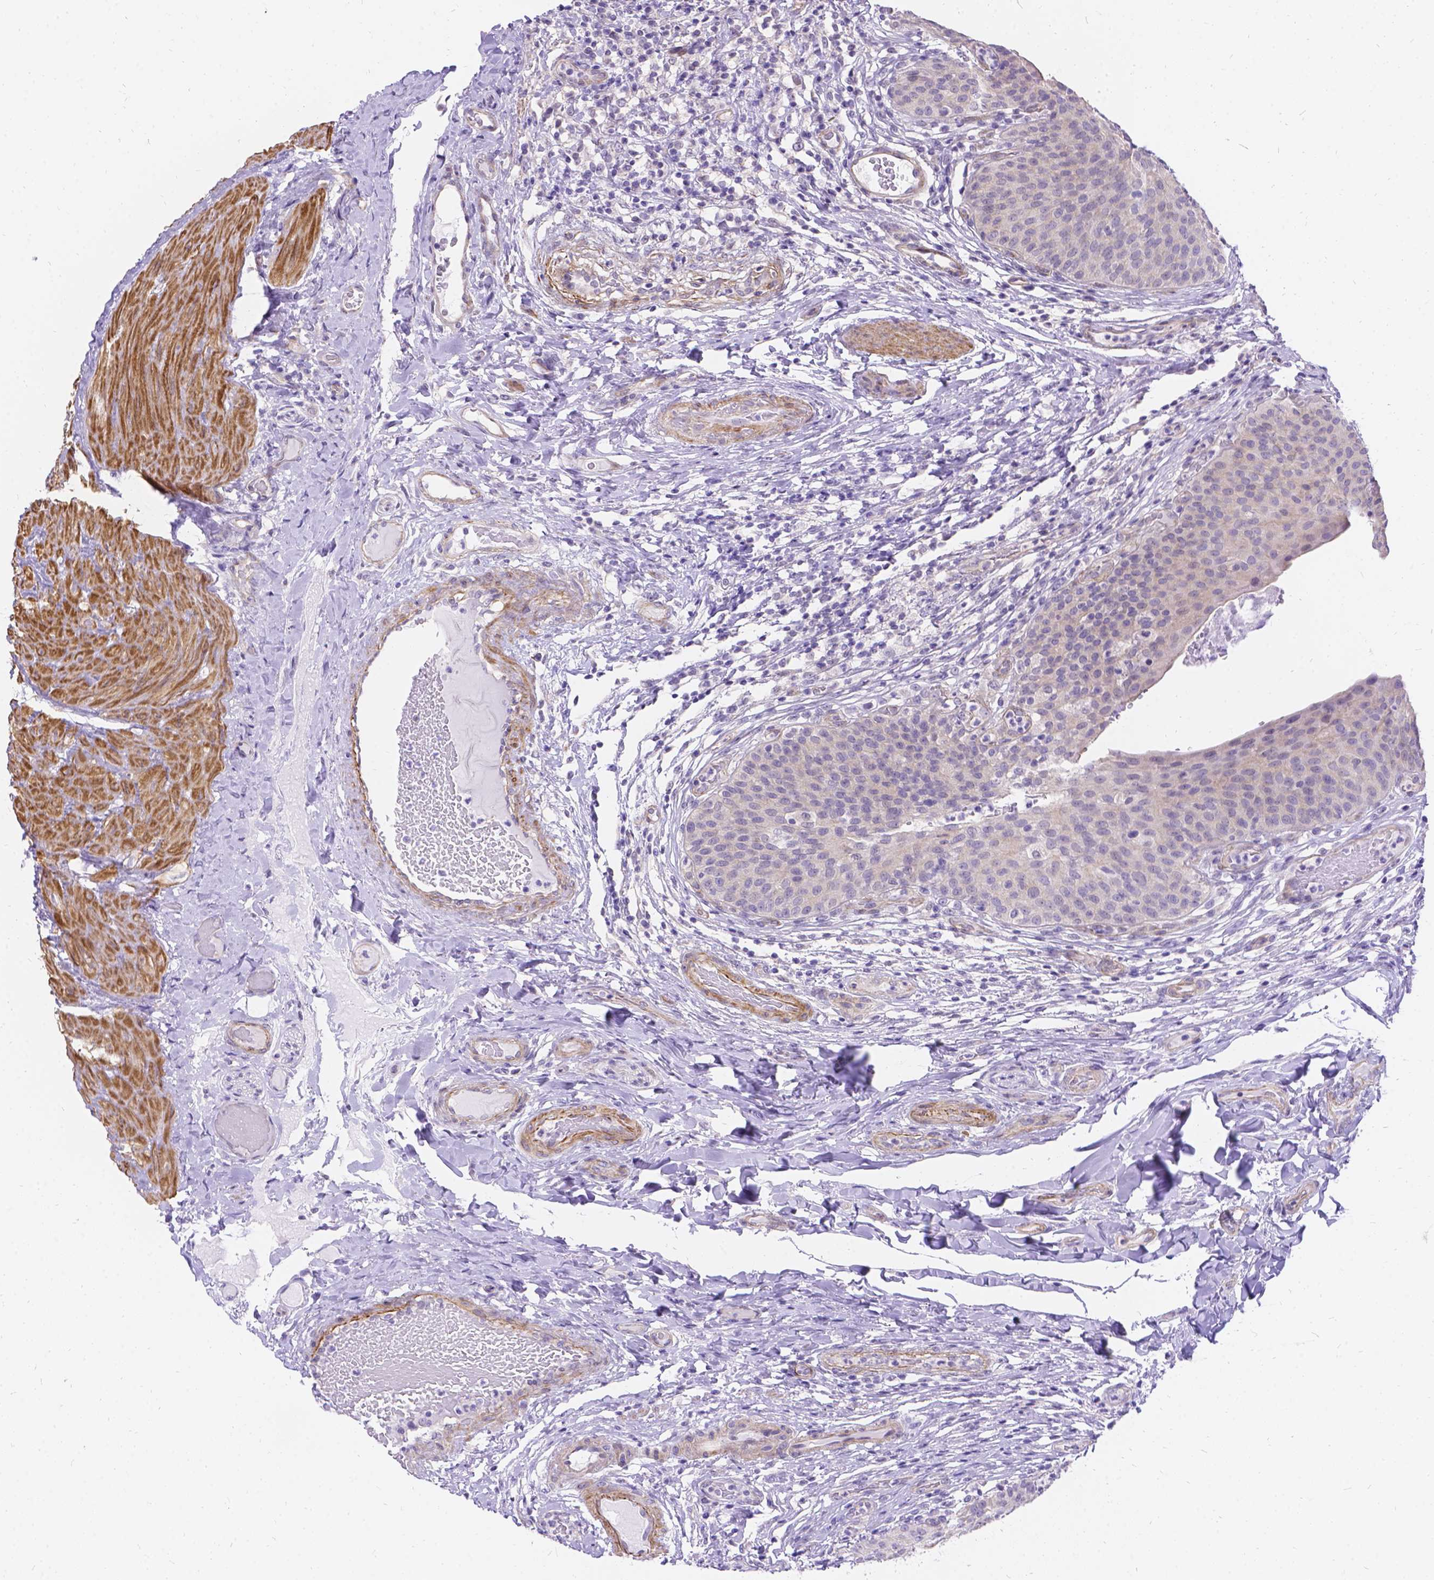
{"staining": {"intensity": "weak", "quantity": "<25%", "location": "cytoplasmic/membranous"}, "tissue": "urinary bladder", "cell_type": "Urothelial cells", "image_type": "normal", "snomed": [{"axis": "morphology", "description": "Normal tissue, NOS"}, {"axis": "topography", "description": "Urinary bladder"}], "caption": "Immunohistochemical staining of normal human urinary bladder displays no significant staining in urothelial cells.", "gene": "PALS1", "patient": {"sex": "male", "age": 66}}